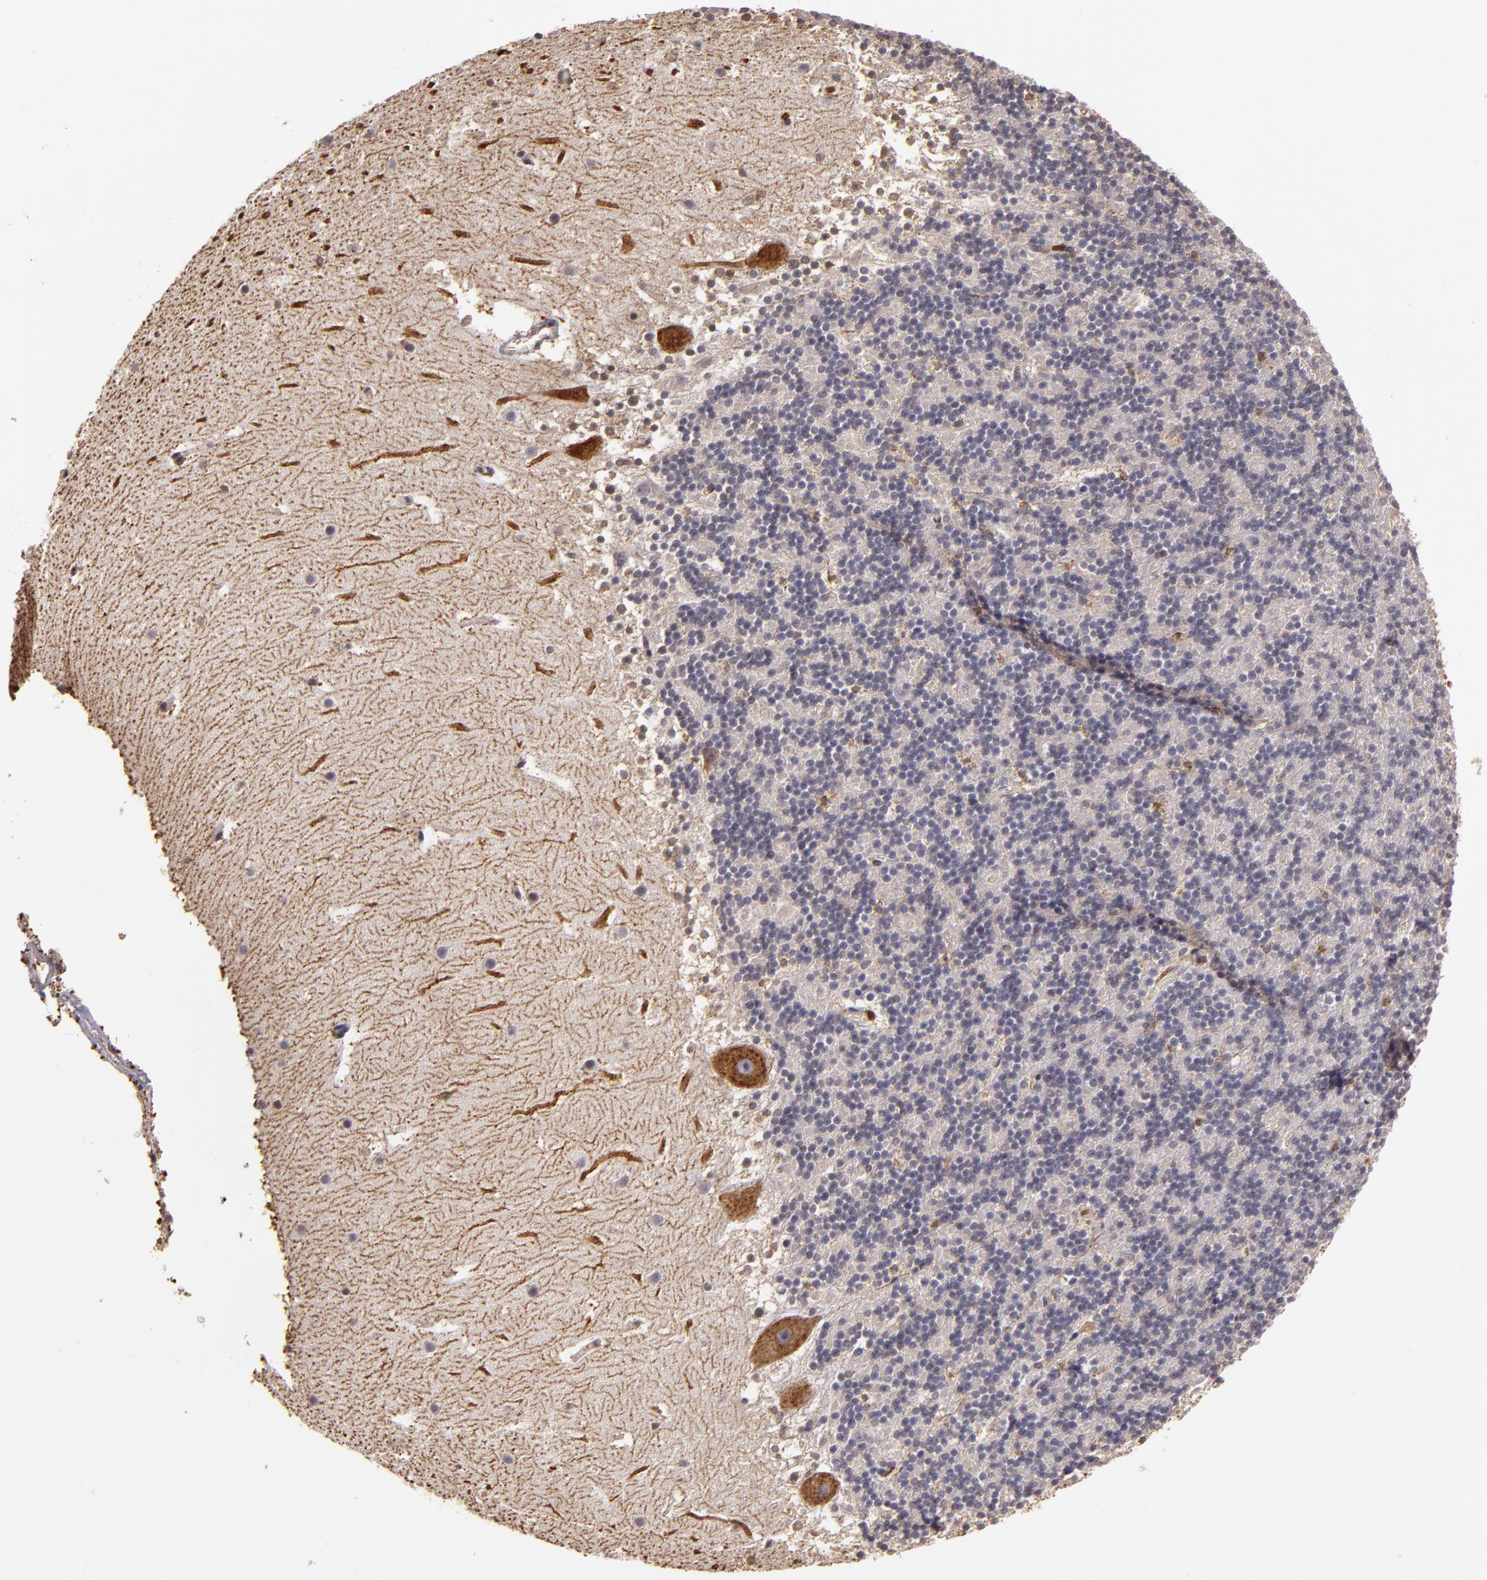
{"staining": {"intensity": "moderate", "quantity": "<25%", "location": "cytoplasmic/membranous"}, "tissue": "cerebellum", "cell_type": "Cells in granular layer", "image_type": "normal", "snomed": [{"axis": "morphology", "description": "Normal tissue, NOS"}, {"axis": "topography", "description": "Cerebellum"}], "caption": "Moderate cytoplasmic/membranous staining for a protein is present in approximately <25% of cells in granular layer of unremarkable cerebellum using IHC.", "gene": "SLC9A3R1", "patient": {"sex": "male", "age": 45}}